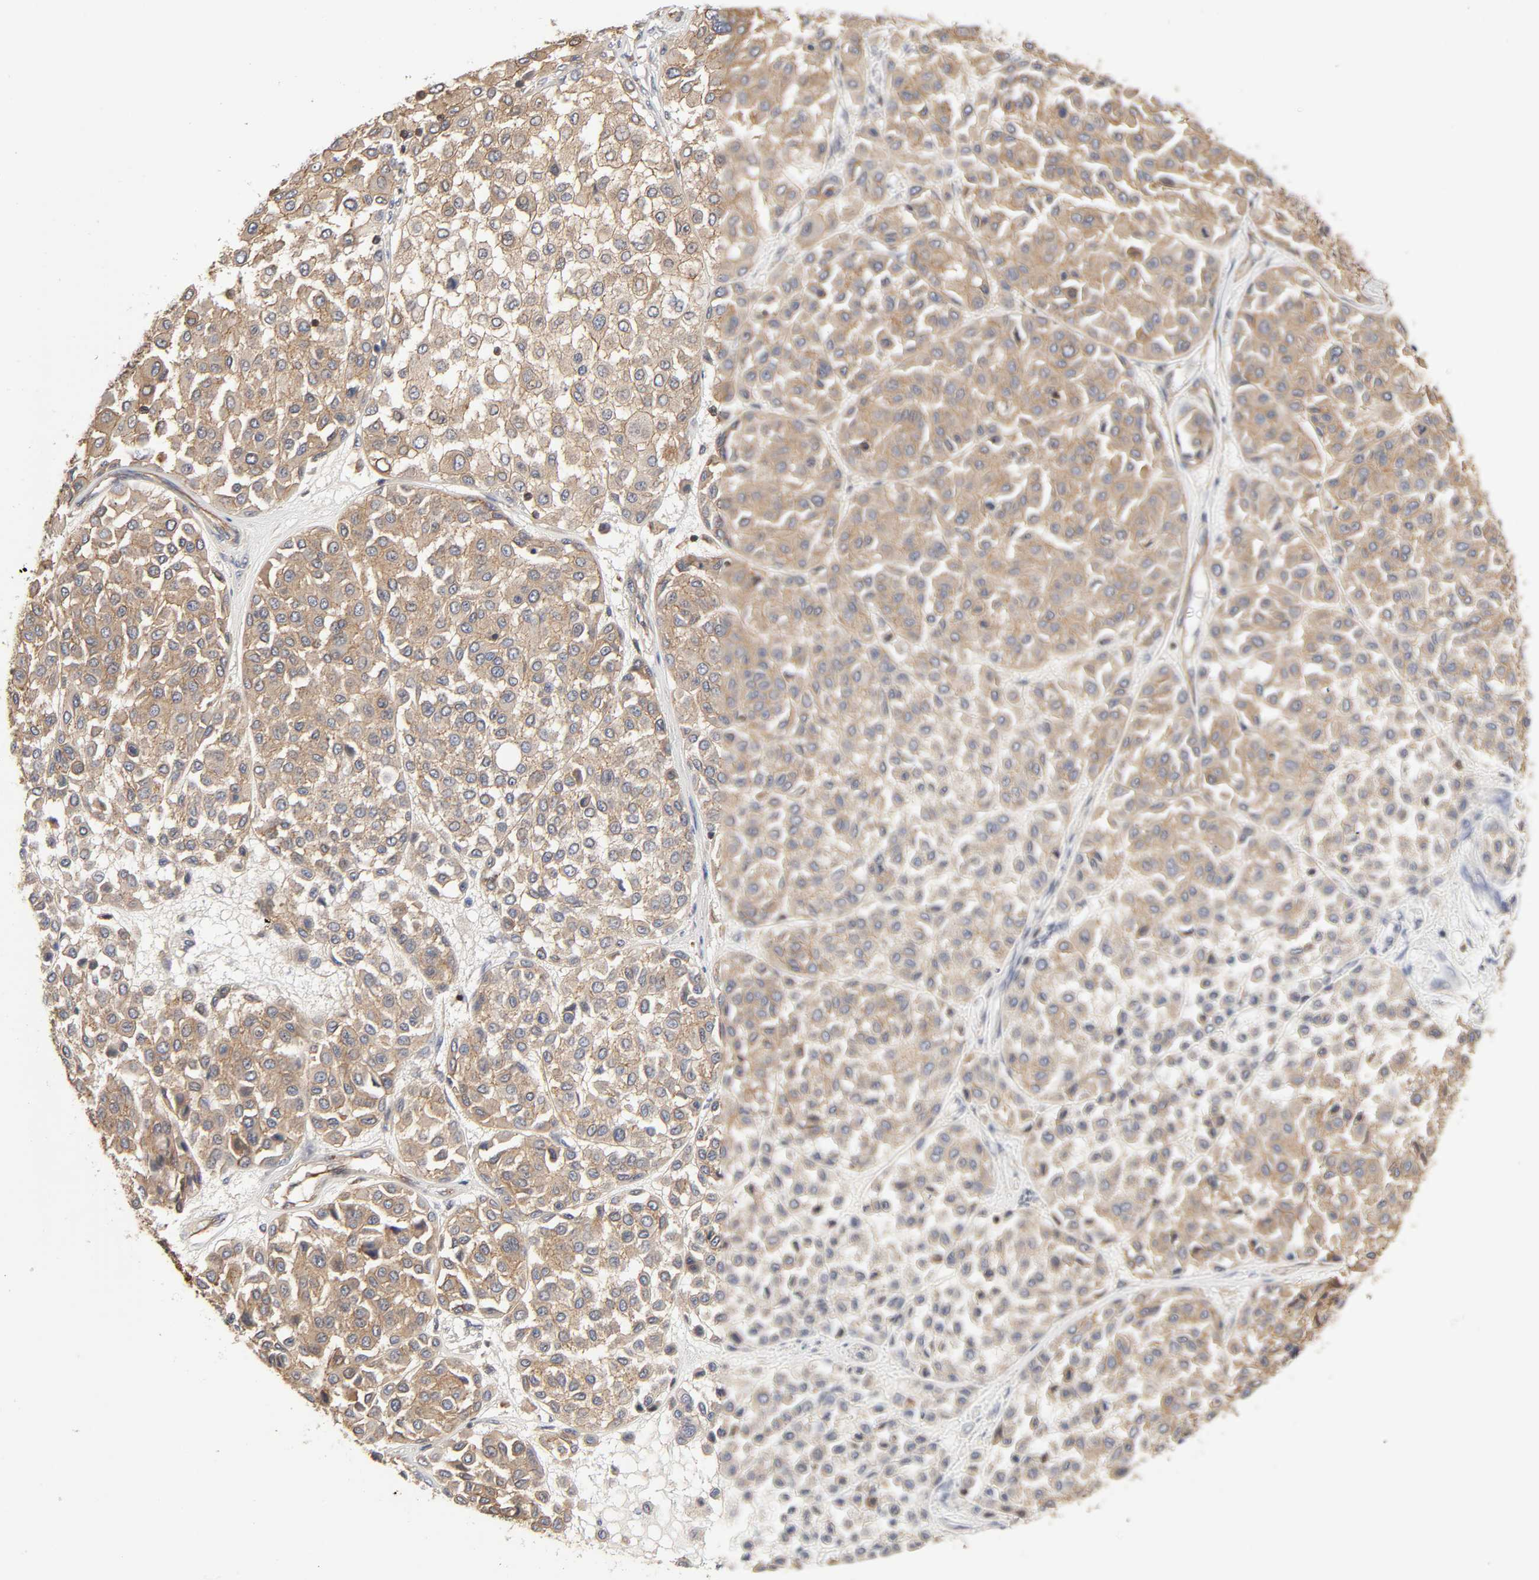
{"staining": {"intensity": "weak", "quantity": ">75%", "location": "cytoplasmic/membranous"}, "tissue": "melanoma", "cell_type": "Tumor cells", "image_type": "cancer", "snomed": [{"axis": "morphology", "description": "Malignant melanoma, Metastatic site"}, {"axis": "topography", "description": "Soft tissue"}], "caption": "This is an image of immunohistochemistry (IHC) staining of melanoma, which shows weak staining in the cytoplasmic/membranous of tumor cells.", "gene": "LAMTOR2", "patient": {"sex": "male", "age": 41}}